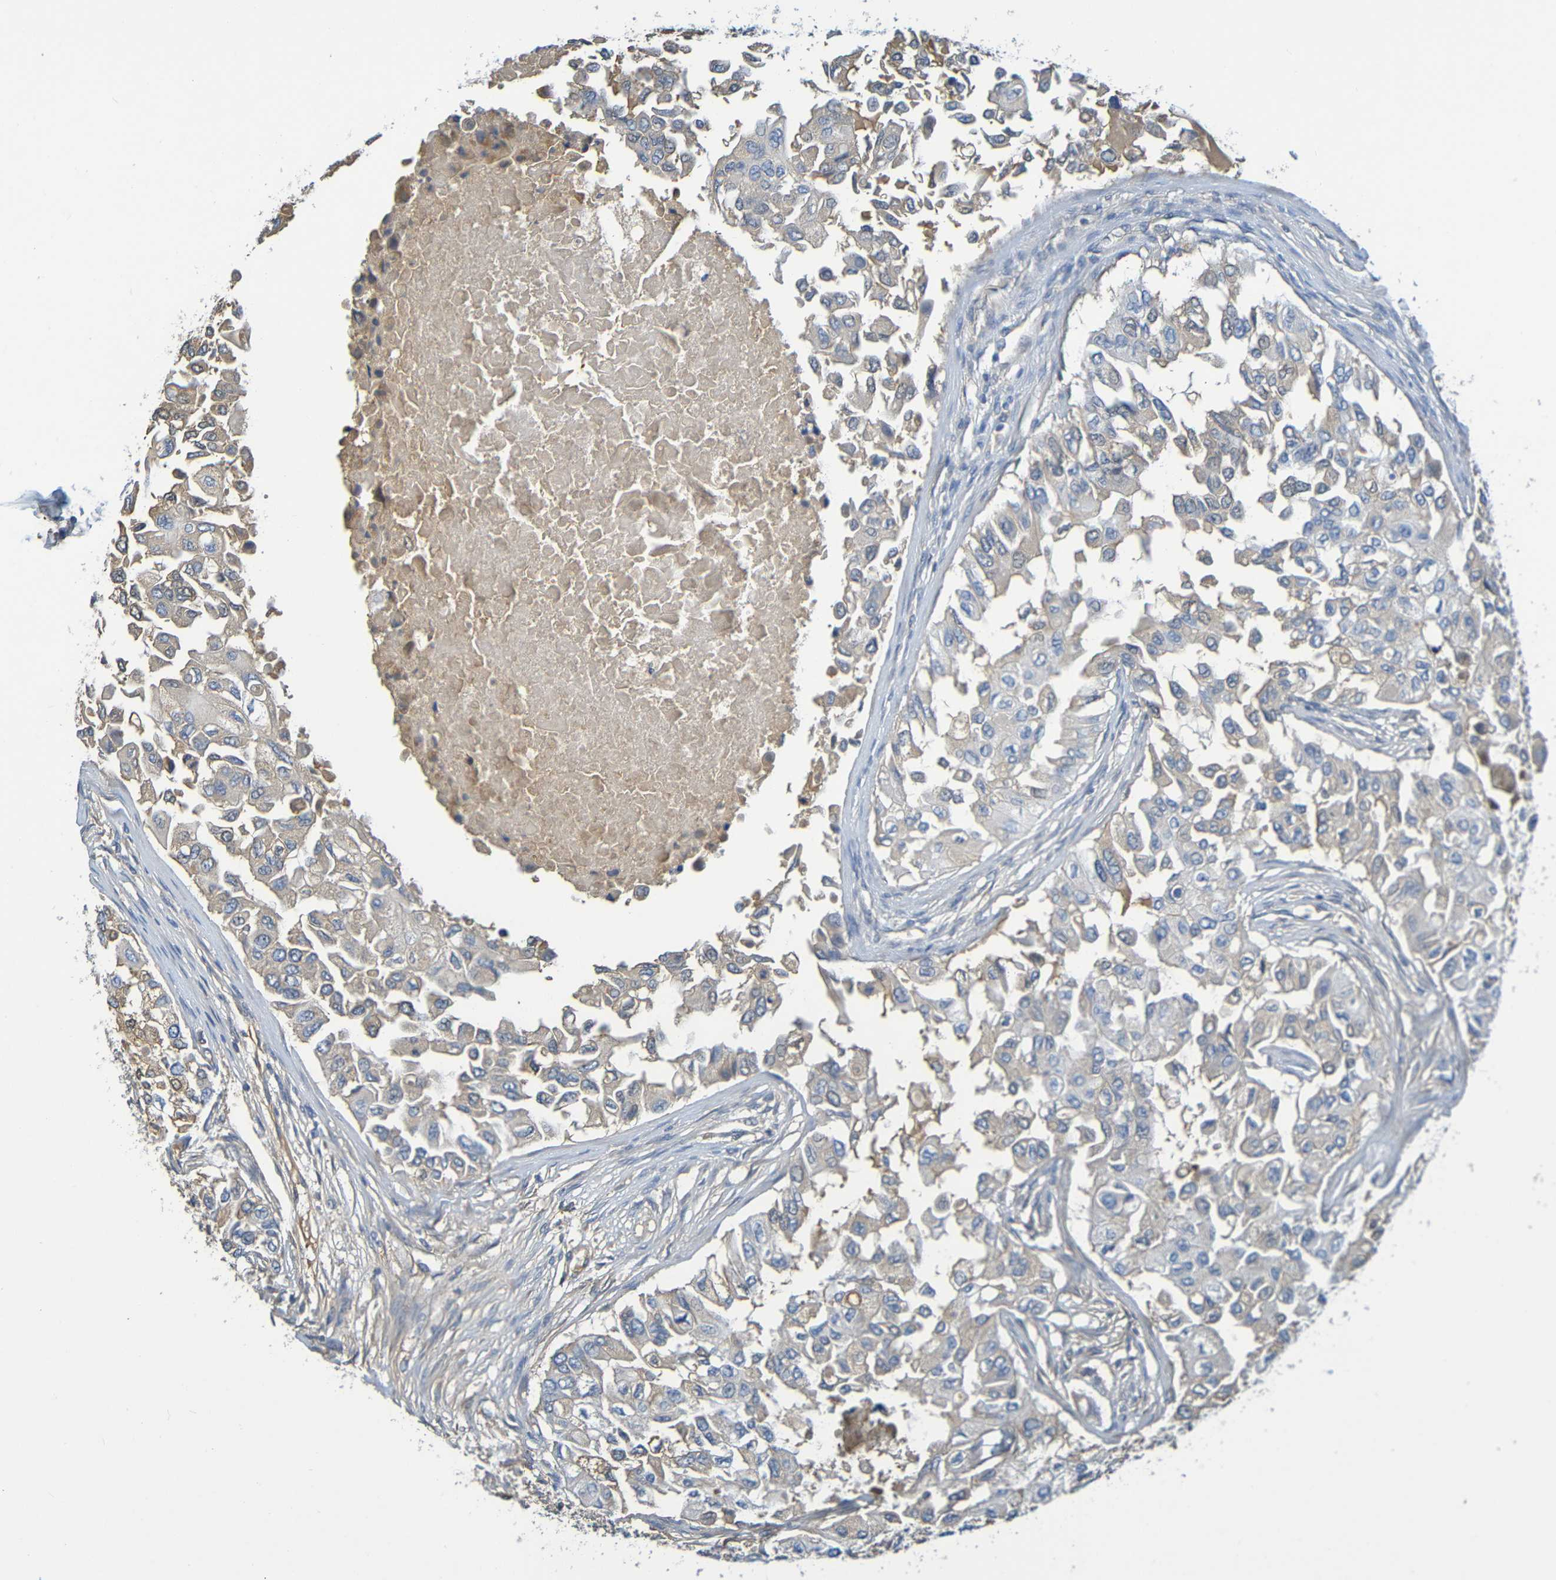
{"staining": {"intensity": "negative", "quantity": "none", "location": "none"}, "tissue": "breast cancer", "cell_type": "Tumor cells", "image_type": "cancer", "snomed": [{"axis": "morphology", "description": "Normal tissue, NOS"}, {"axis": "morphology", "description": "Duct carcinoma"}, {"axis": "topography", "description": "Breast"}], "caption": "Photomicrograph shows no protein staining in tumor cells of breast invasive ductal carcinoma tissue.", "gene": "C1QA", "patient": {"sex": "female", "age": 49}}